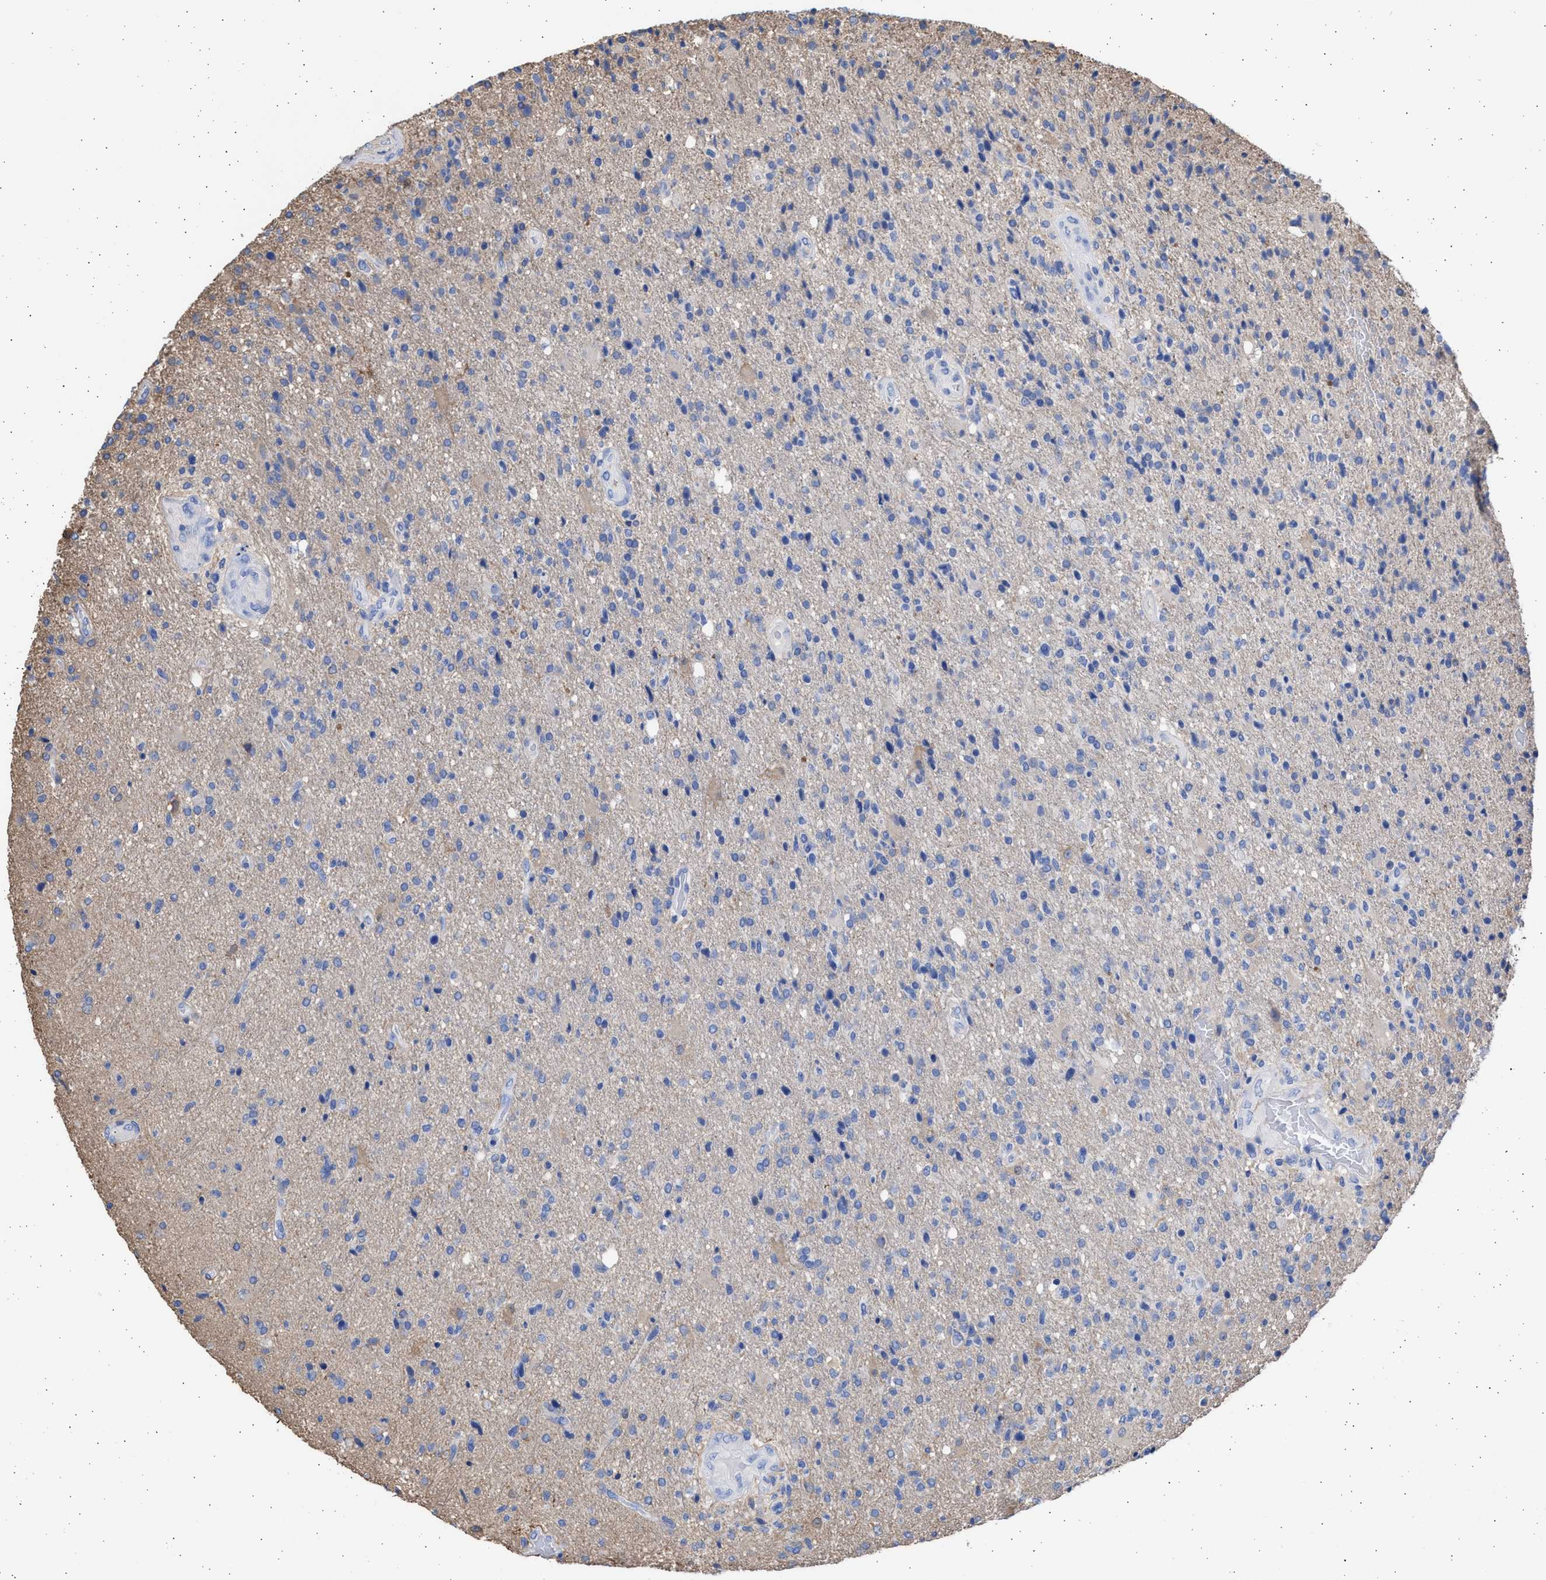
{"staining": {"intensity": "negative", "quantity": "none", "location": "none"}, "tissue": "glioma", "cell_type": "Tumor cells", "image_type": "cancer", "snomed": [{"axis": "morphology", "description": "Glioma, malignant, High grade"}, {"axis": "topography", "description": "Brain"}], "caption": "The micrograph reveals no significant staining in tumor cells of malignant glioma (high-grade).", "gene": "ALDOC", "patient": {"sex": "male", "age": 72}}